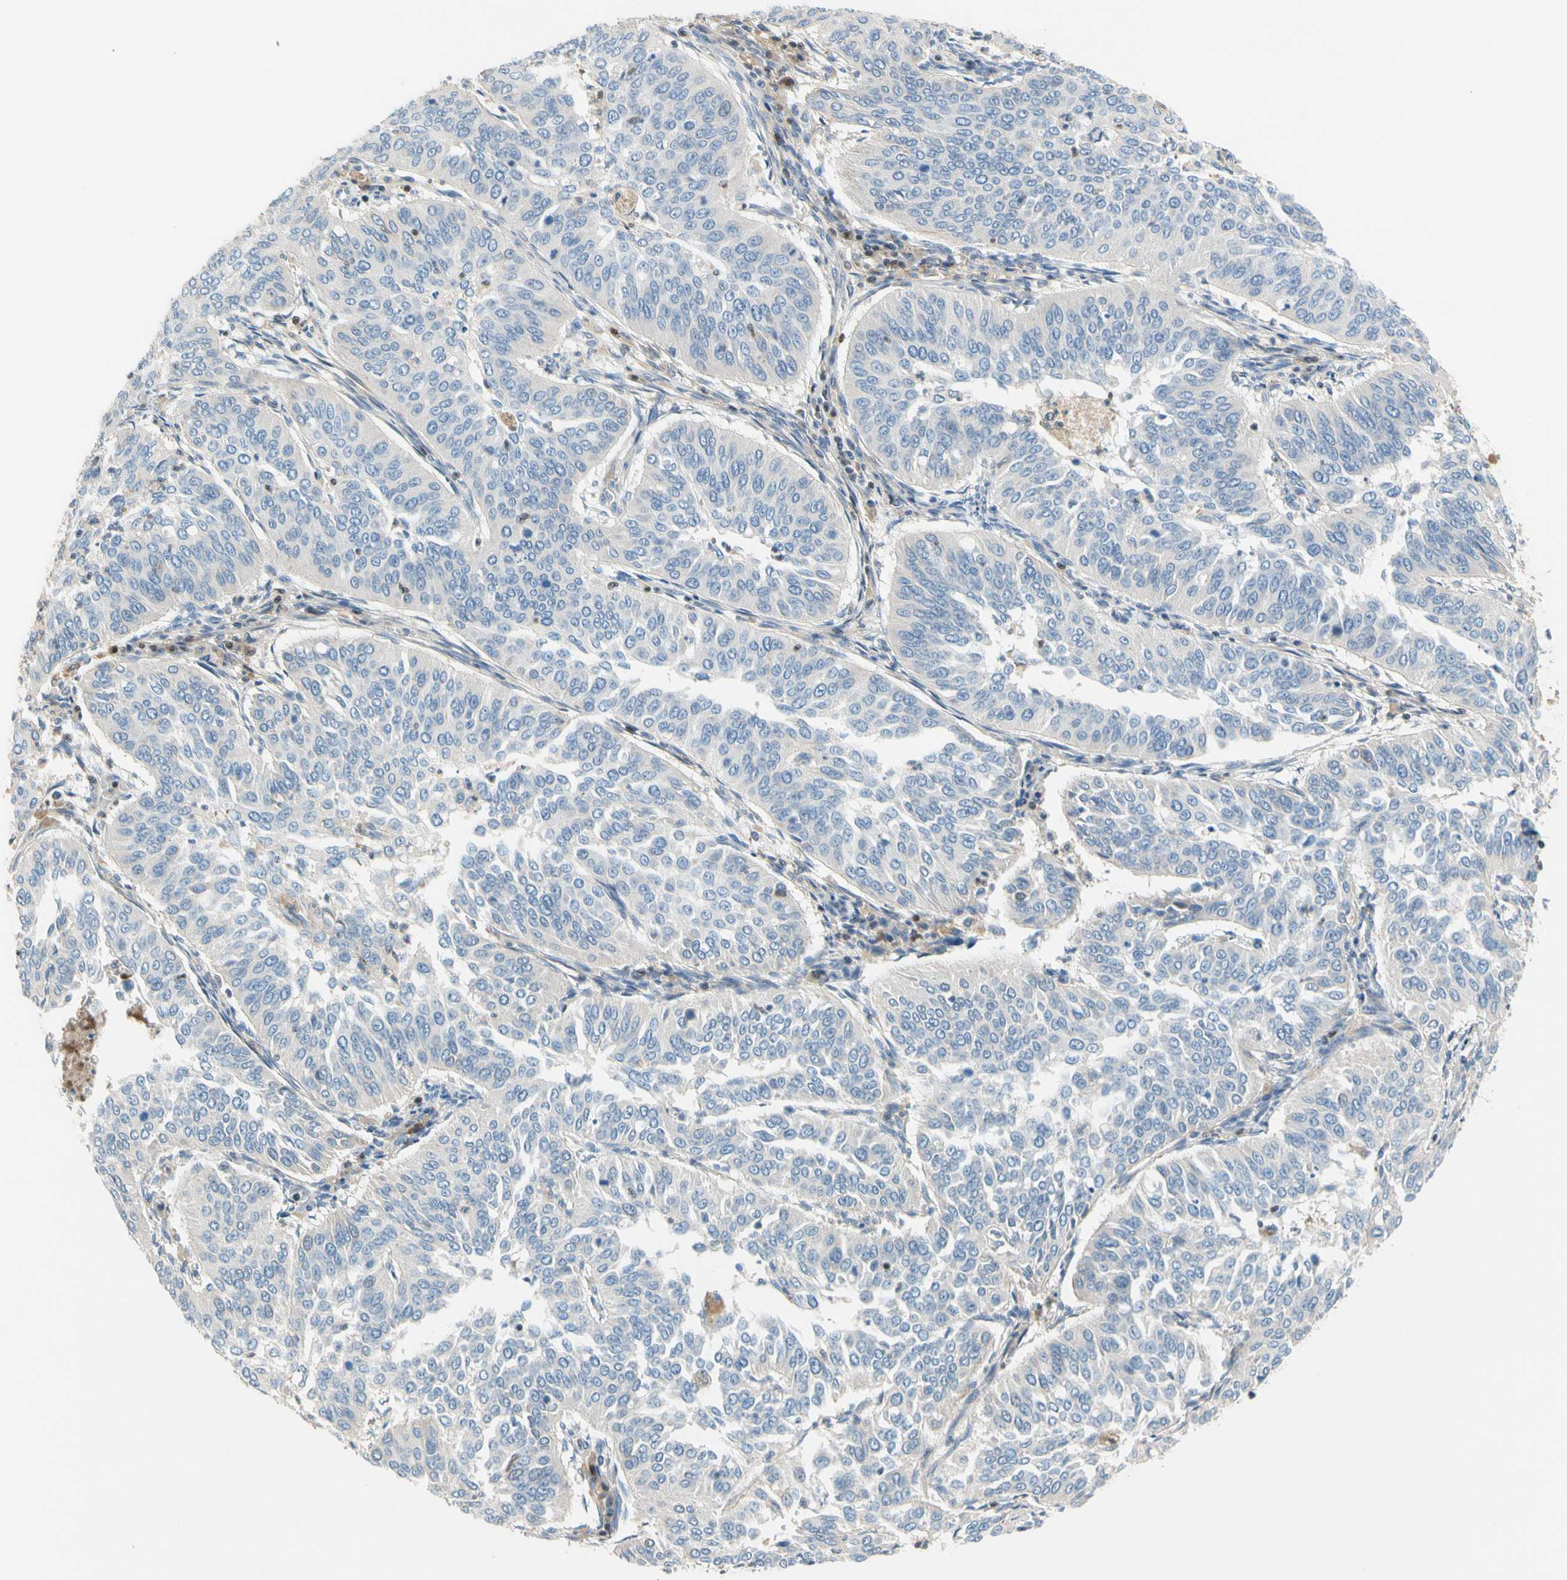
{"staining": {"intensity": "negative", "quantity": "none", "location": "none"}, "tissue": "cervical cancer", "cell_type": "Tumor cells", "image_type": "cancer", "snomed": [{"axis": "morphology", "description": "Normal tissue, NOS"}, {"axis": "morphology", "description": "Squamous cell carcinoma, NOS"}, {"axis": "topography", "description": "Cervix"}], "caption": "This is an immunohistochemistry image of squamous cell carcinoma (cervical). There is no positivity in tumor cells.", "gene": "SP140", "patient": {"sex": "female", "age": 39}}